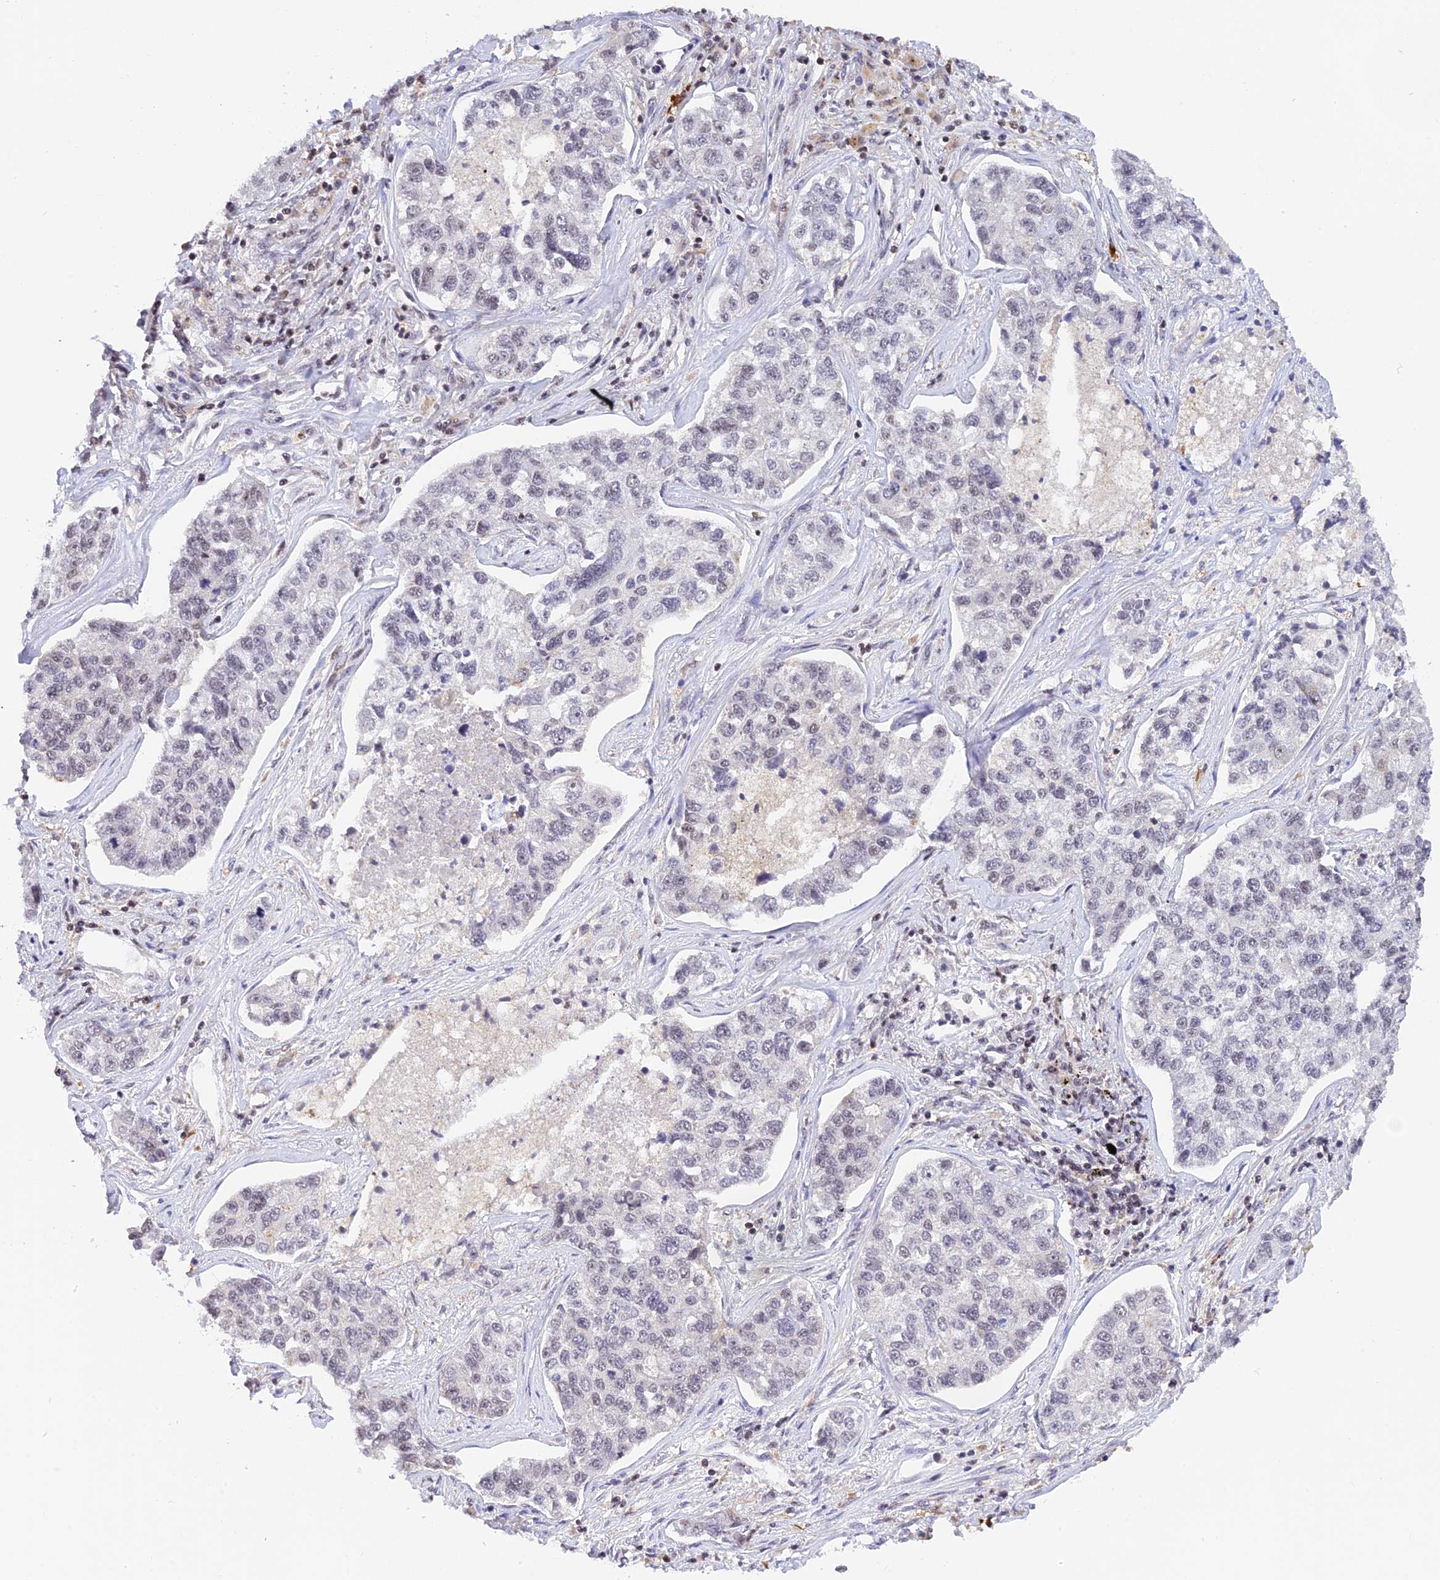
{"staining": {"intensity": "negative", "quantity": "none", "location": "none"}, "tissue": "lung cancer", "cell_type": "Tumor cells", "image_type": "cancer", "snomed": [{"axis": "morphology", "description": "Adenocarcinoma, NOS"}, {"axis": "topography", "description": "Lung"}], "caption": "Immunohistochemistry photomicrograph of human lung cancer (adenocarcinoma) stained for a protein (brown), which shows no expression in tumor cells. (Stains: DAB (3,3'-diaminobenzidine) immunohistochemistry with hematoxylin counter stain, Microscopy: brightfield microscopy at high magnification).", "gene": "THAP11", "patient": {"sex": "male", "age": 49}}